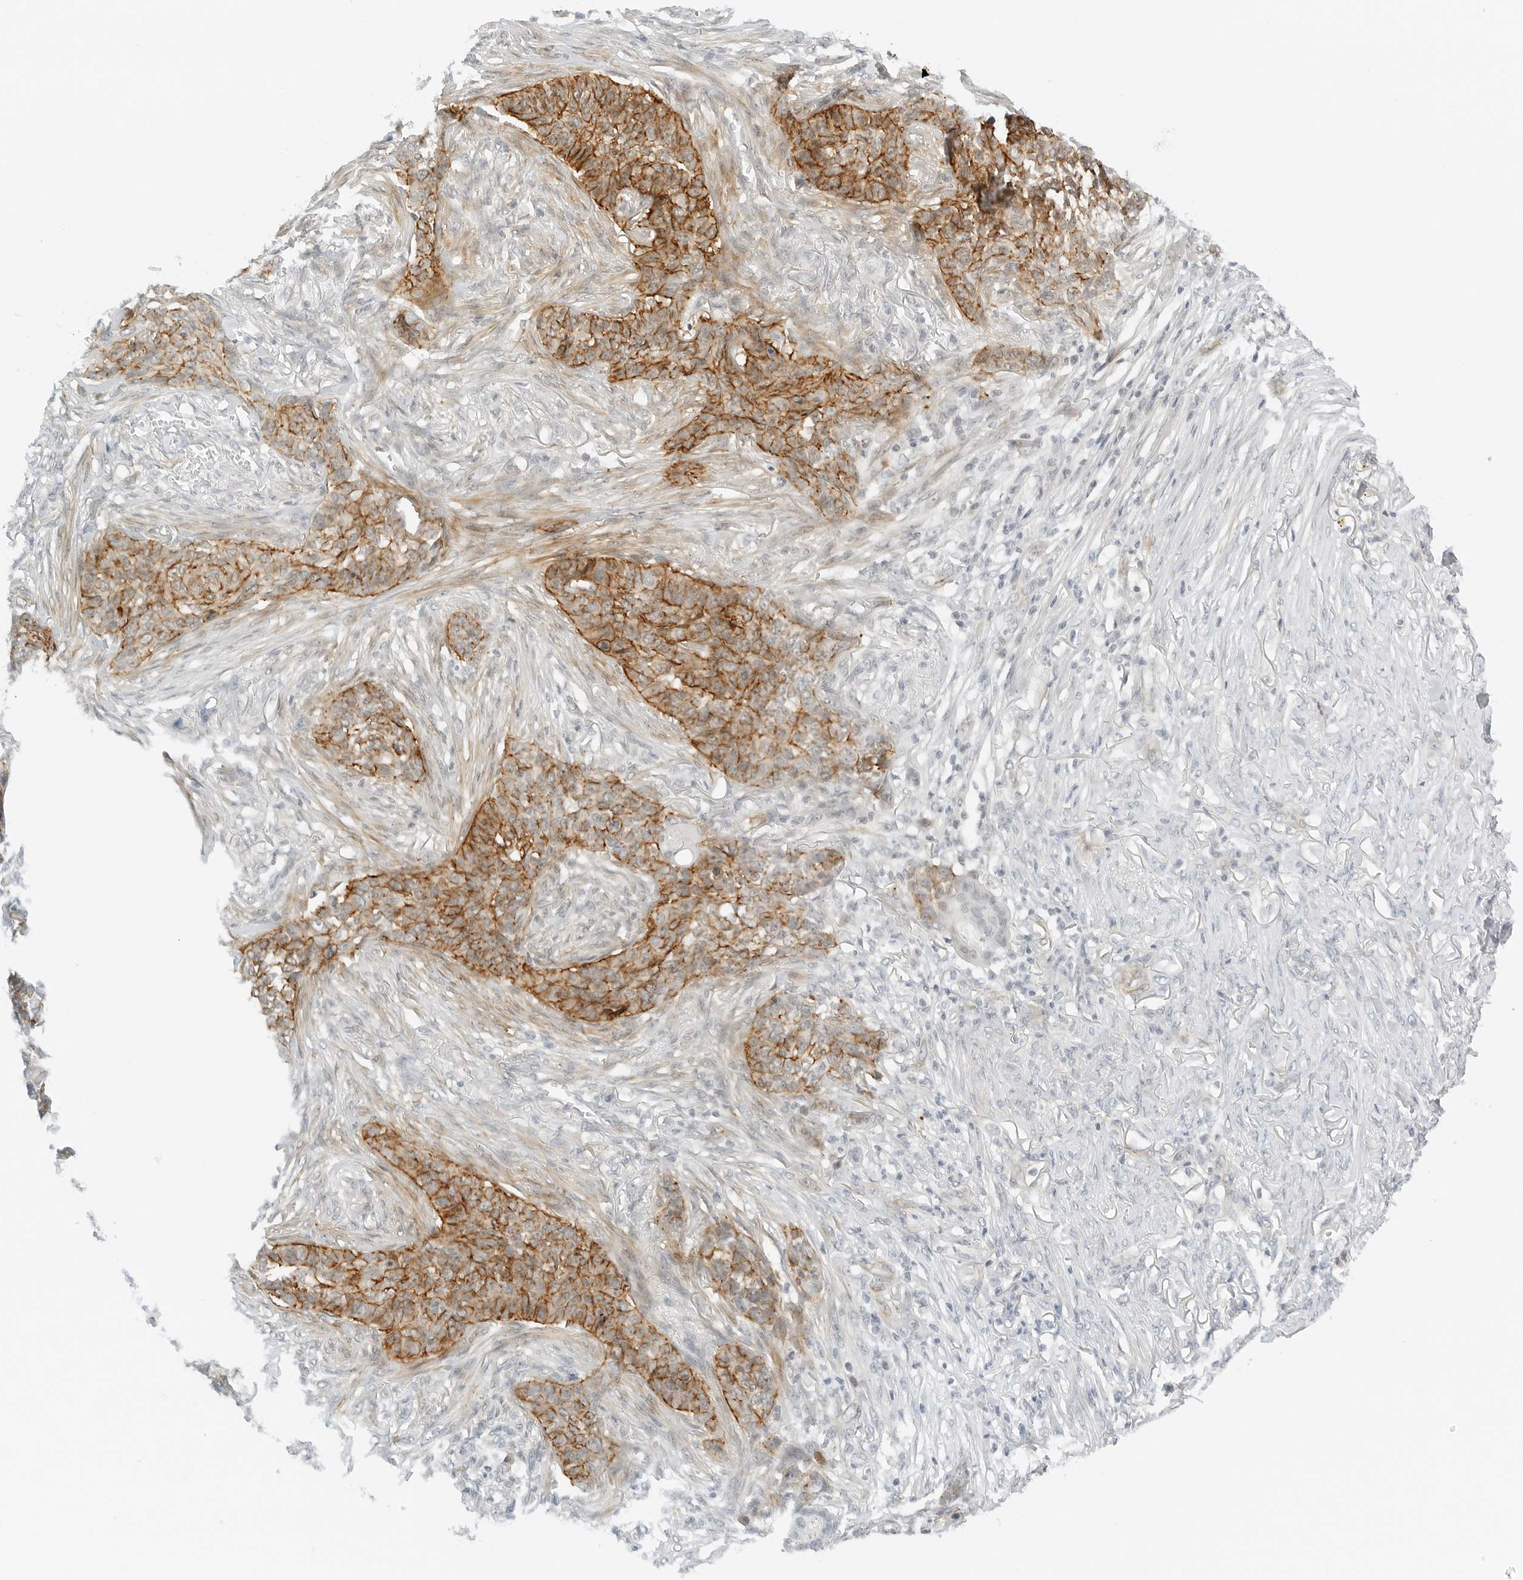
{"staining": {"intensity": "strong", "quantity": ">75%", "location": "cytoplasmic/membranous"}, "tissue": "skin cancer", "cell_type": "Tumor cells", "image_type": "cancer", "snomed": [{"axis": "morphology", "description": "Basal cell carcinoma"}, {"axis": "topography", "description": "Skin"}], "caption": "Immunohistochemistry (IHC) photomicrograph of neoplastic tissue: skin basal cell carcinoma stained using immunohistochemistry (IHC) shows high levels of strong protein expression localized specifically in the cytoplasmic/membranous of tumor cells, appearing as a cytoplasmic/membranous brown color.", "gene": "NEO1", "patient": {"sex": "male", "age": 85}}